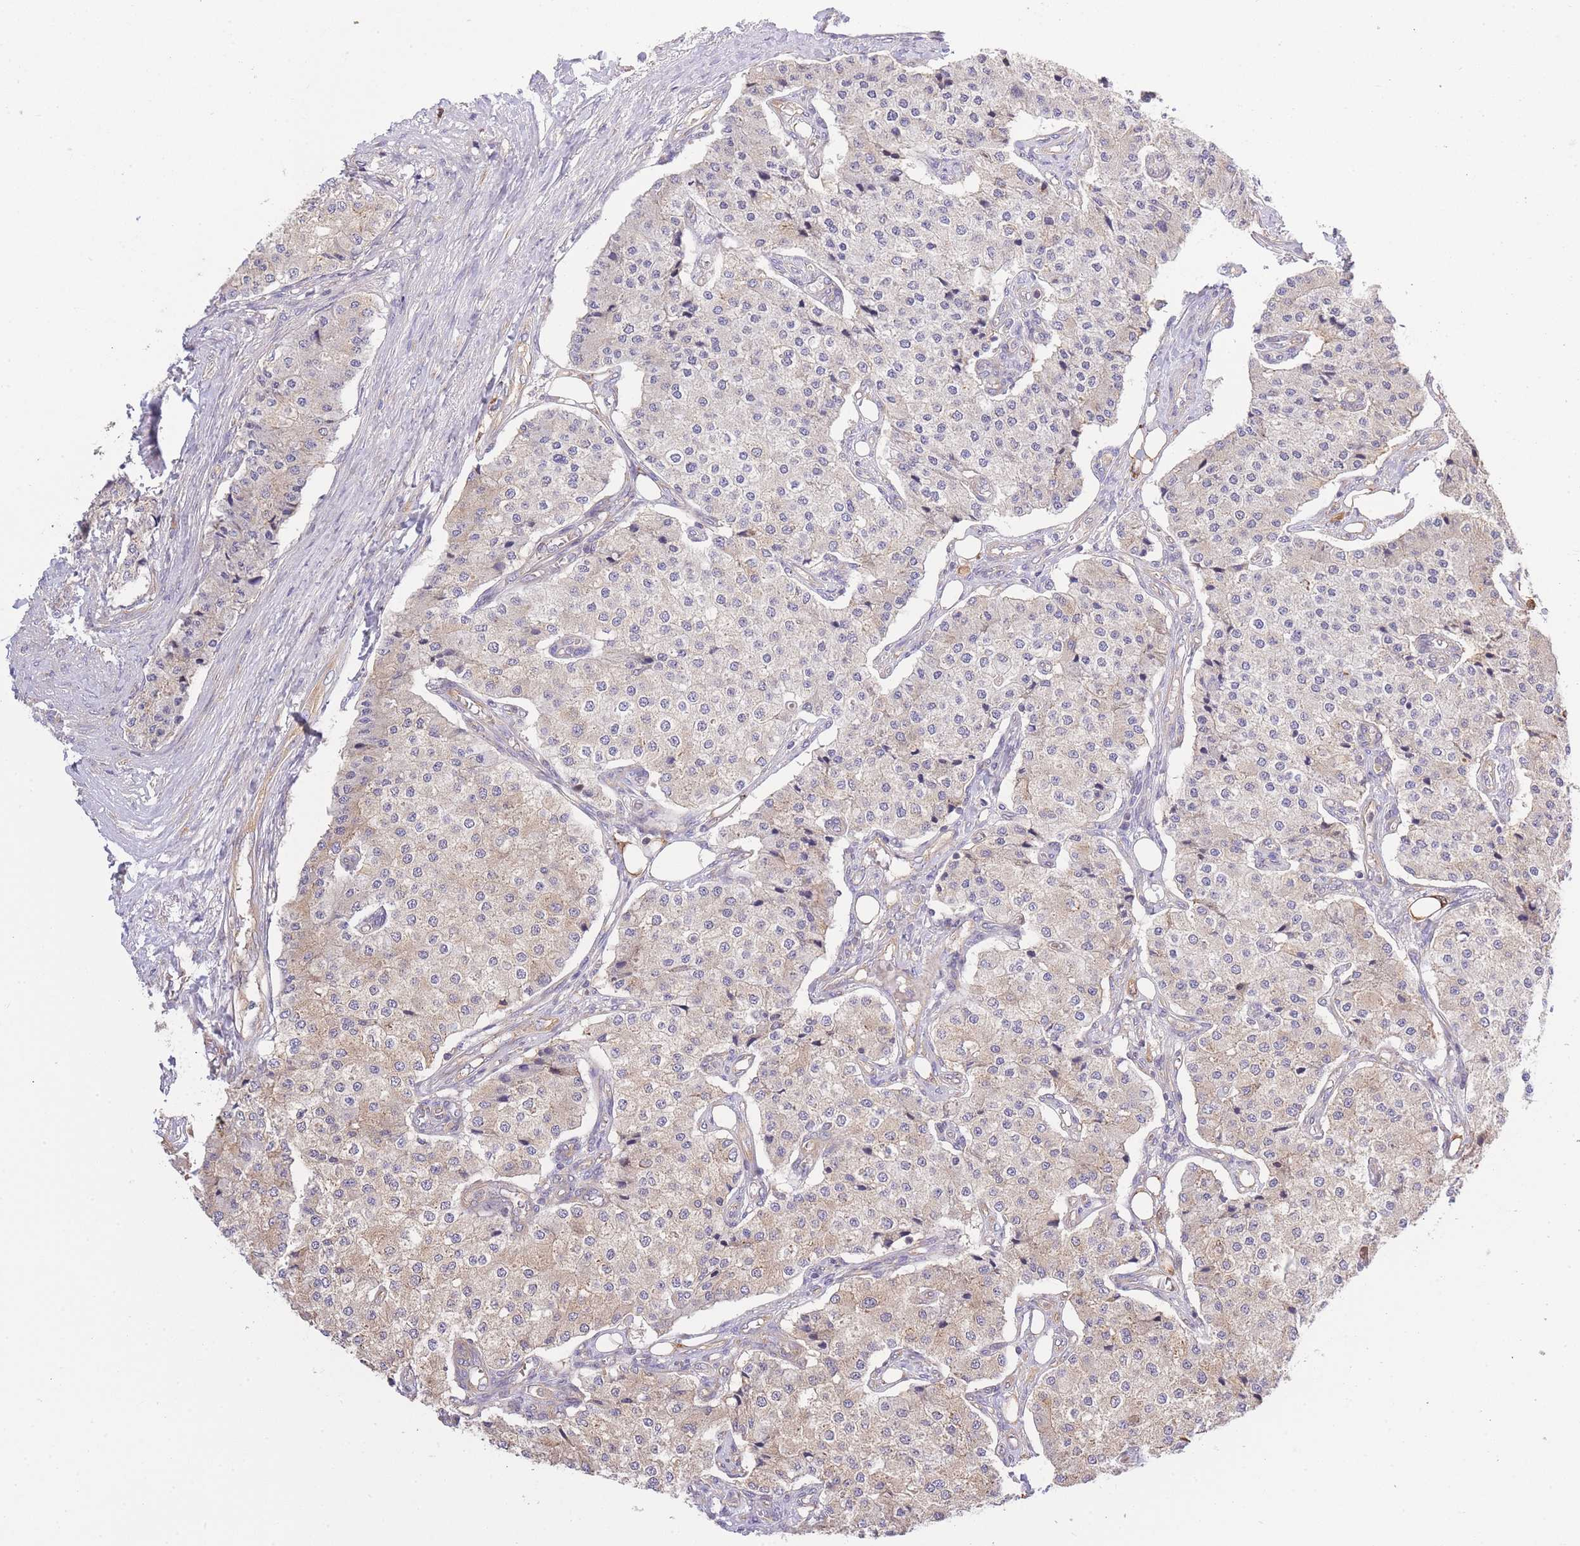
{"staining": {"intensity": "weak", "quantity": "25%-75%", "location": "cytoplasmic/membranous"}, "tissue": "carcinoid", "cell_type": "Tumor cells", "image_type": "cancer", "snomed": [{"axis": "morphology", "description": "Carcinoid, malignant, NOS"}, {"axis": "topography", "description": "Colon"}], "caption": "Protein analysis of carcinoid (malignant) tissue exhibits weak cytoplasmic/membranous positivity in about 25%-75% of tumor cells.", "gene": "EIF2B2", "patient": {"sex": "female", "age": 52}}